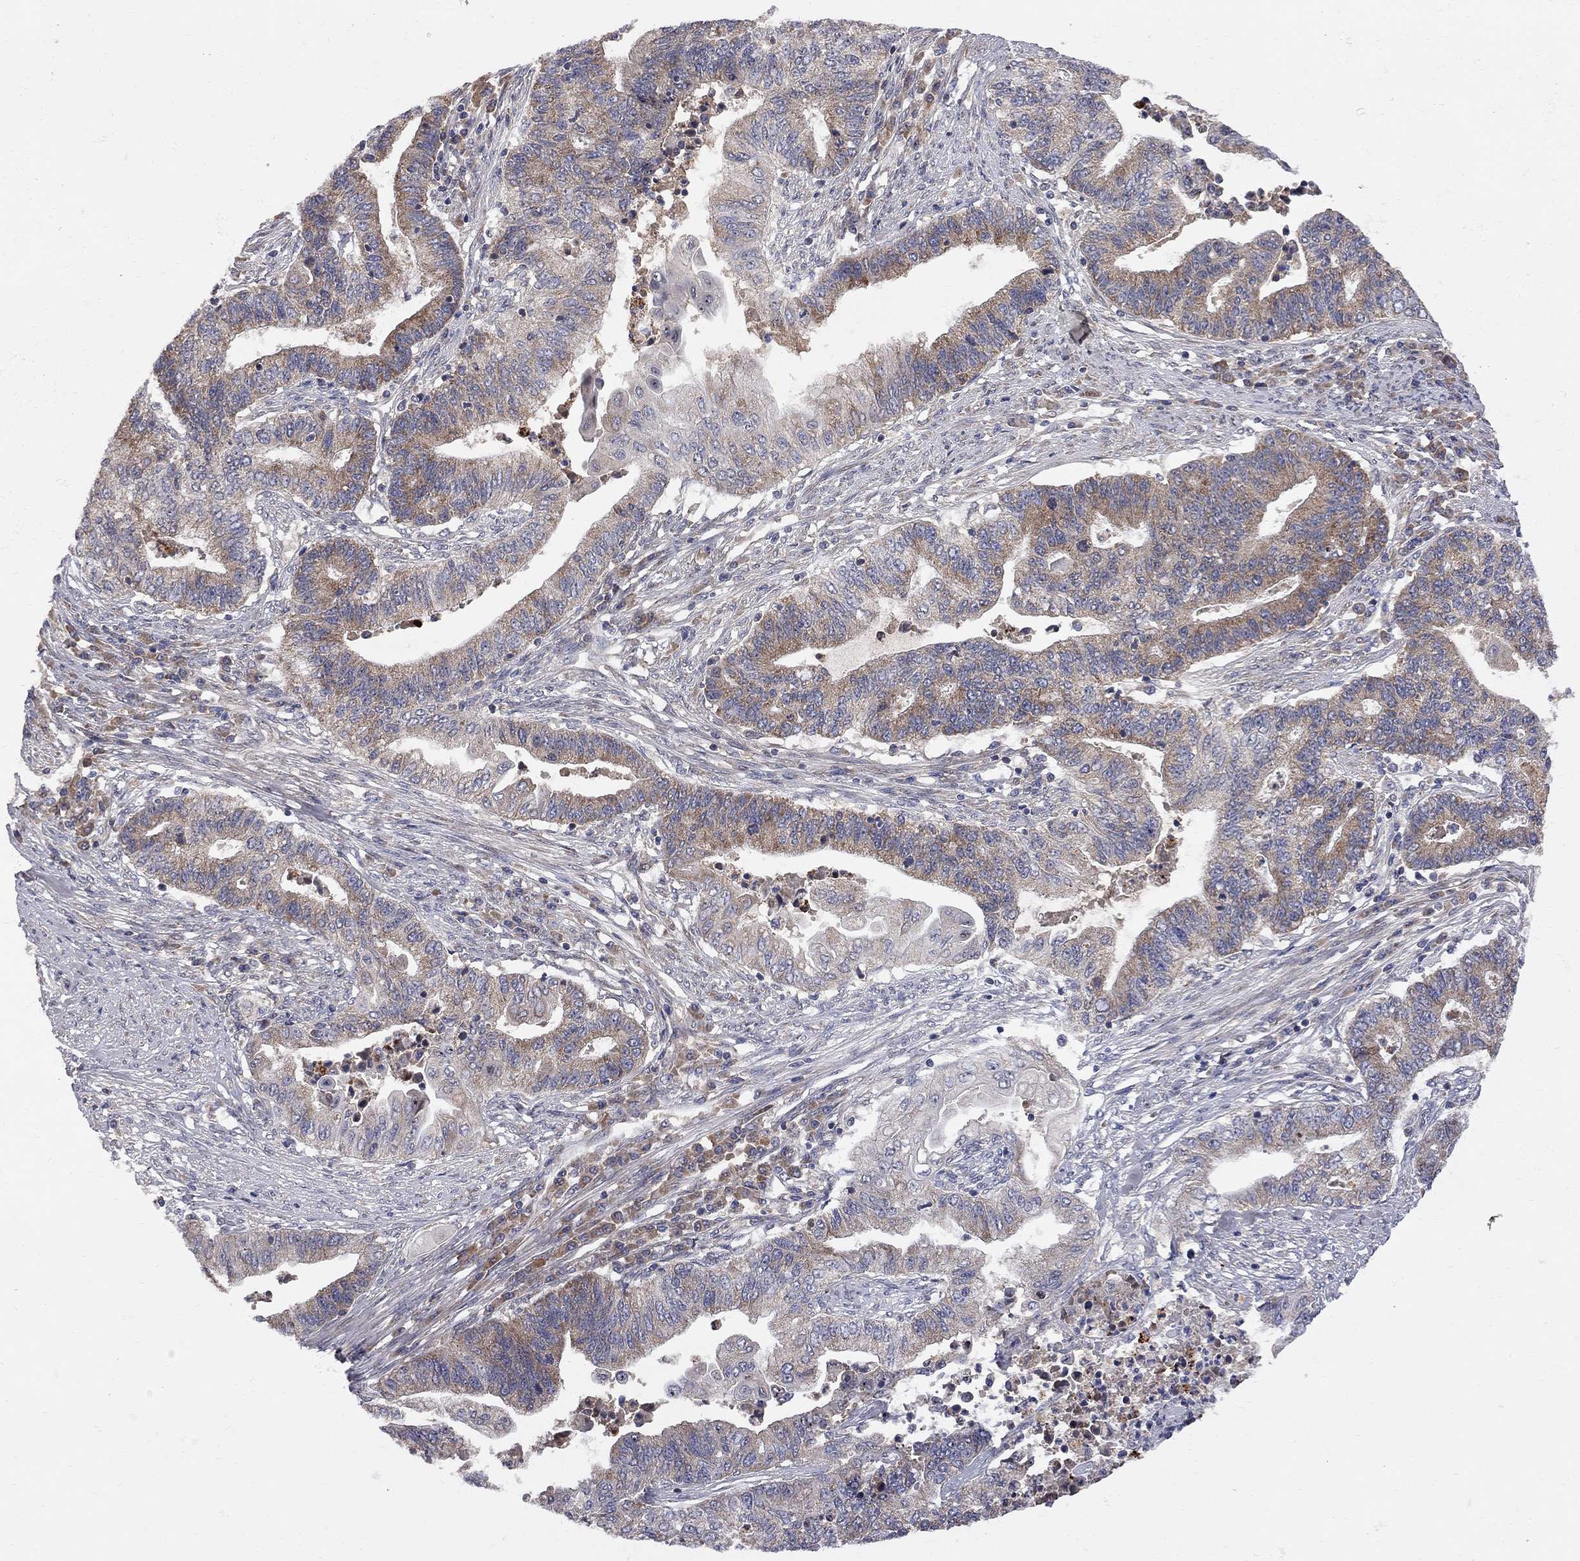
{"staining": {"intensity": "moderate", "quantity": "<25%", "location": "cytoplasmic/membranous"}, "tissue": "endometrial cancer", "cell_type": "Tumor cells", "image_type": "cancer", "snomed": [{"axis": "morphology", "description": "Adenocarcinoma, NOS"}, {"axis": "topography", "description": "Uterus"}, {"axis": "topography", "description": "Endometrium"}], "caption": "Human endometrial adenocarcinoma stained with a protein marker shows moderate staining in tumor cells.", "gene": "CNOT11", "patient": {"sex": "female", "age": 54}}